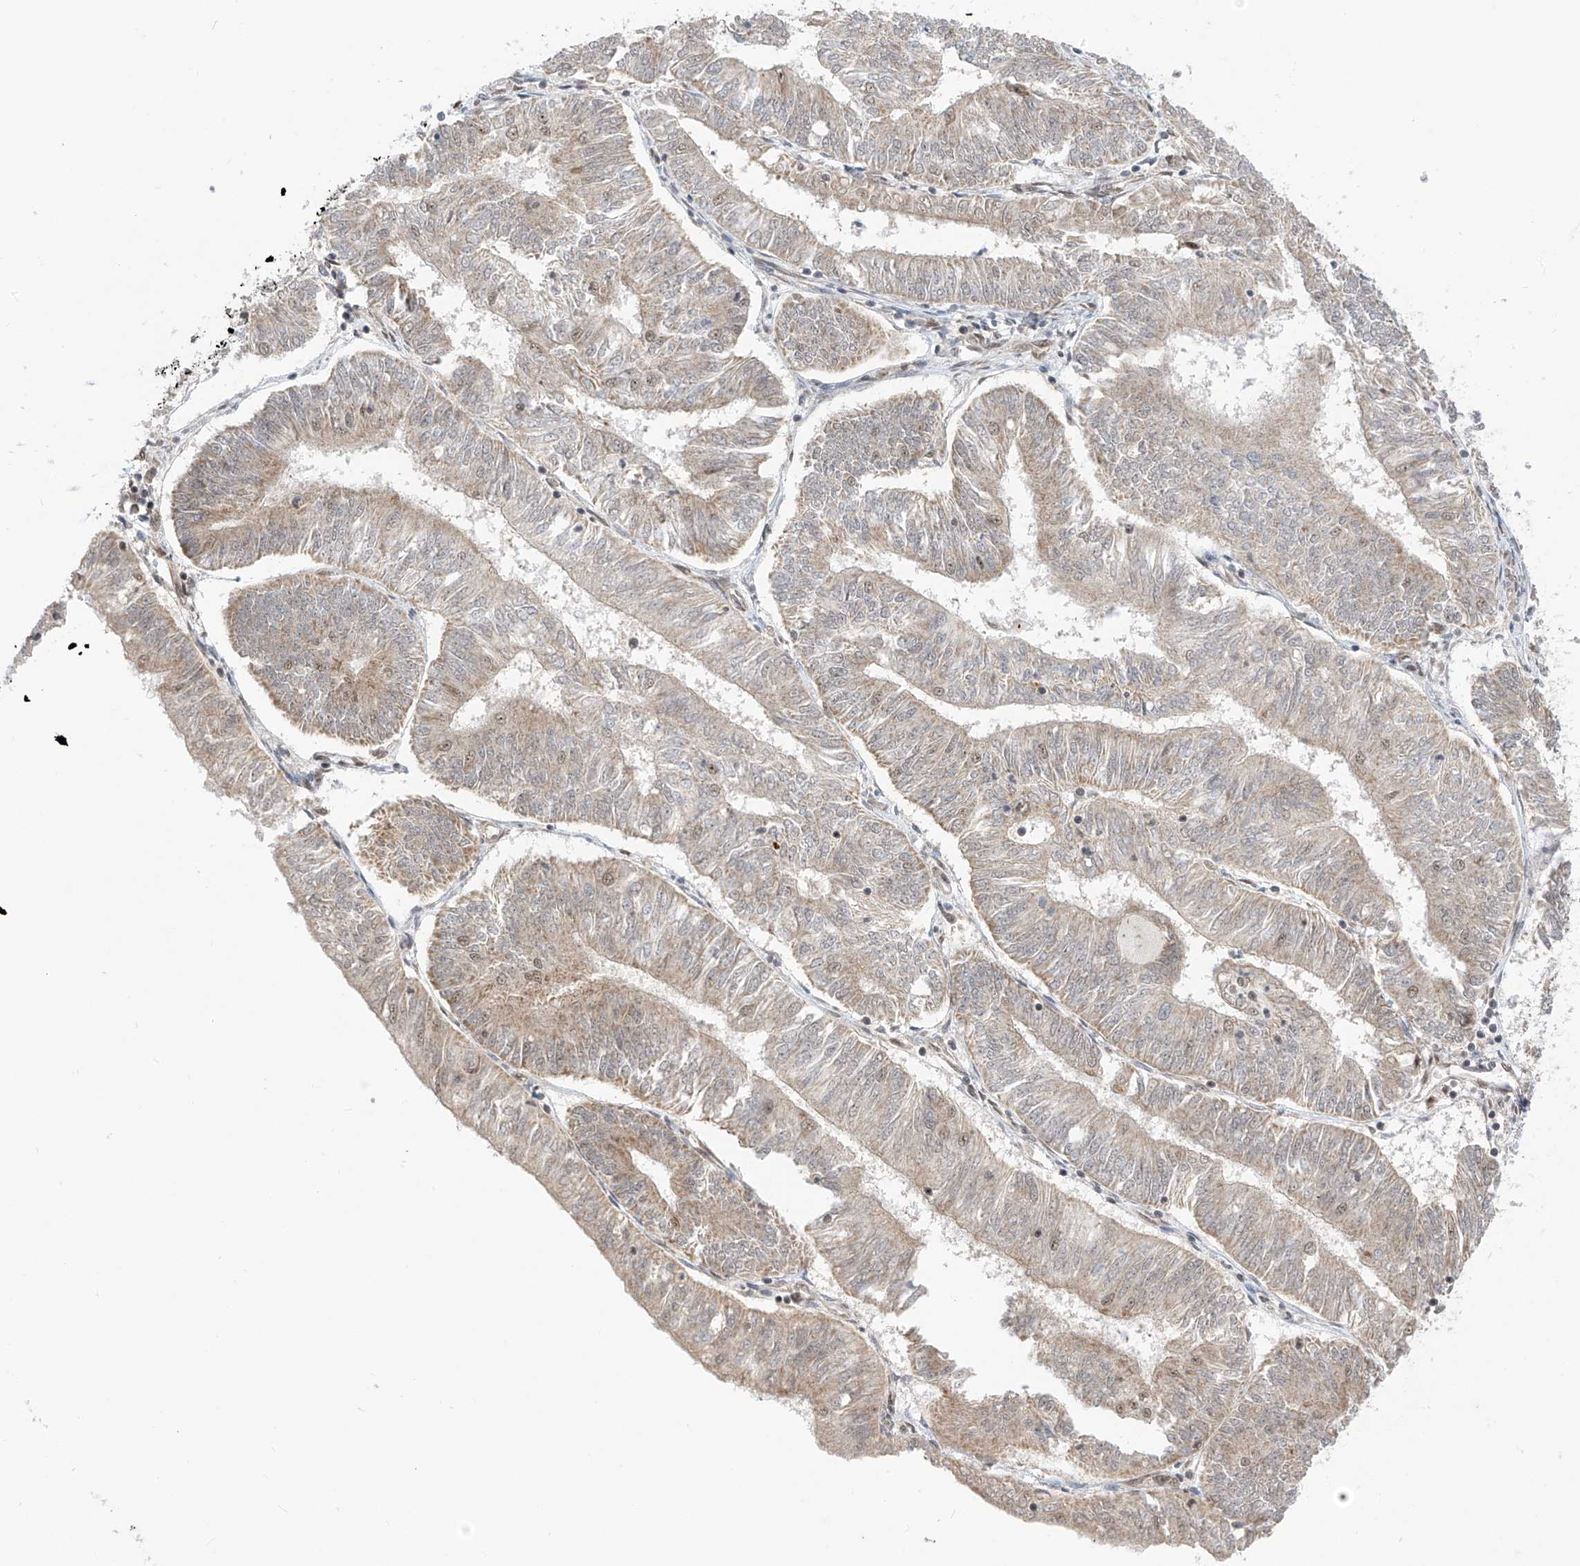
{"staining": {"intensity": "weak", "quantity": "<25%", "location": "cytoplasmic/membranous"}, "tissue": "endometrial cancer", "cell_type": "Tumor cells", "image_type": "cancer", "snomed": [{"axis": "morphology", "description": "Adenocarcinoma, NOS"}, {"axis": "topography", "description": "Endometrium"}], "caption": "Immunohistochemical staining of human endometrial cancer reveals no significant expression in tumor cells.", "gene": "AURKAIP1", "patient": {"sex": "female", "age": 58}}